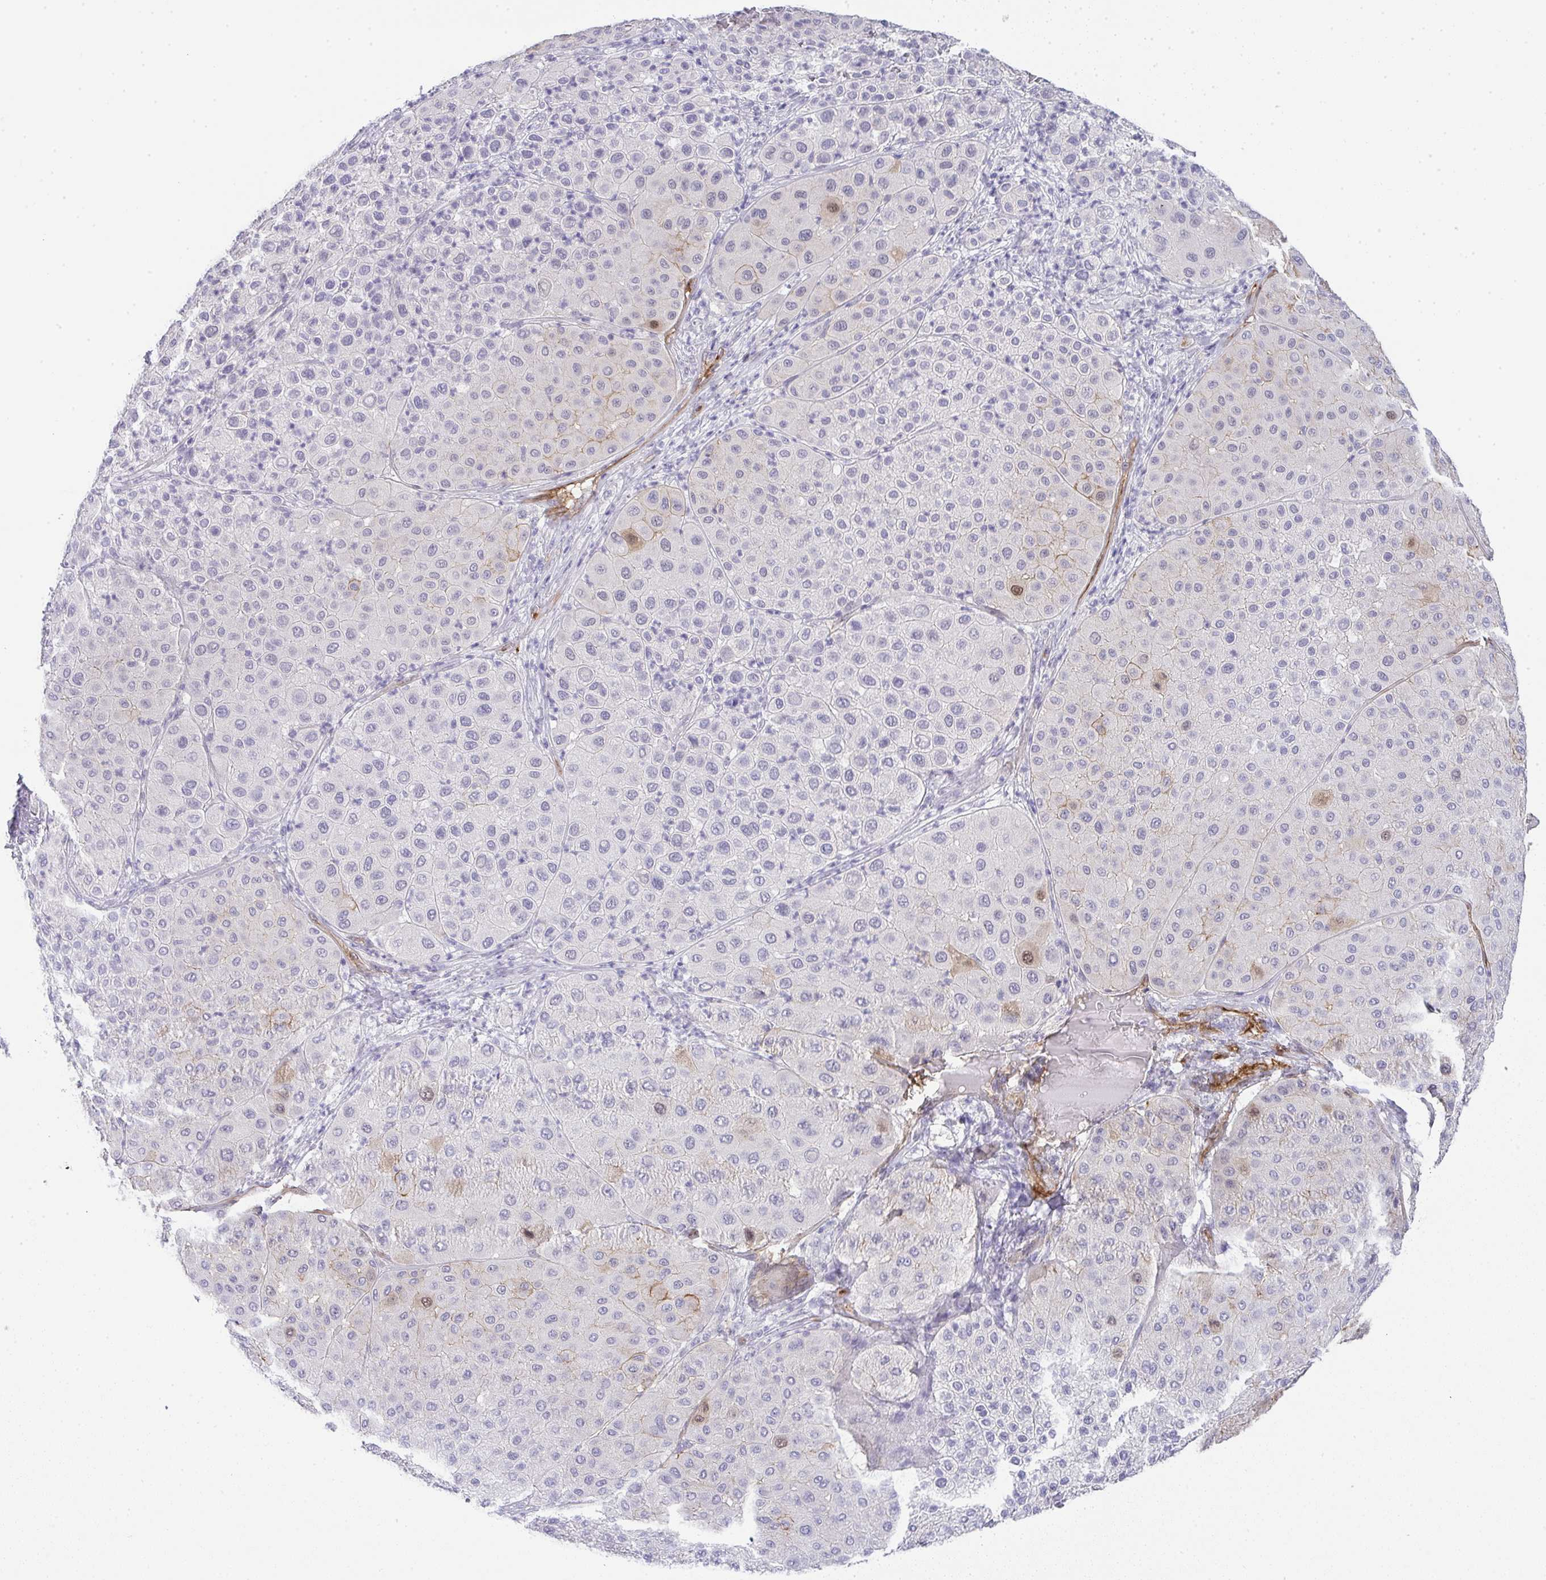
{"staining": {"intensity": "moderate", "quantity": "<25%", "location": "cytoplasmic/membranous,nuclear"}, "tissue": "melanoma", "cell_type": "Tumor cells", "image_type": "cancer", "snomed": [{"axis": "morphology", "description": "Malignant melanoma, Metastatic site"}, {"axis": "topography", "description": "Smooth muscle"}], "caption": "A low amount of moderate cytoplasmic/membranous and nuclear positivity is seen in approximately <25% of tumor cells in malignant melanoma (metastatic site) tissue.", "gene": "UBE2S", "patient": {"sex": "male", "age": 41}}